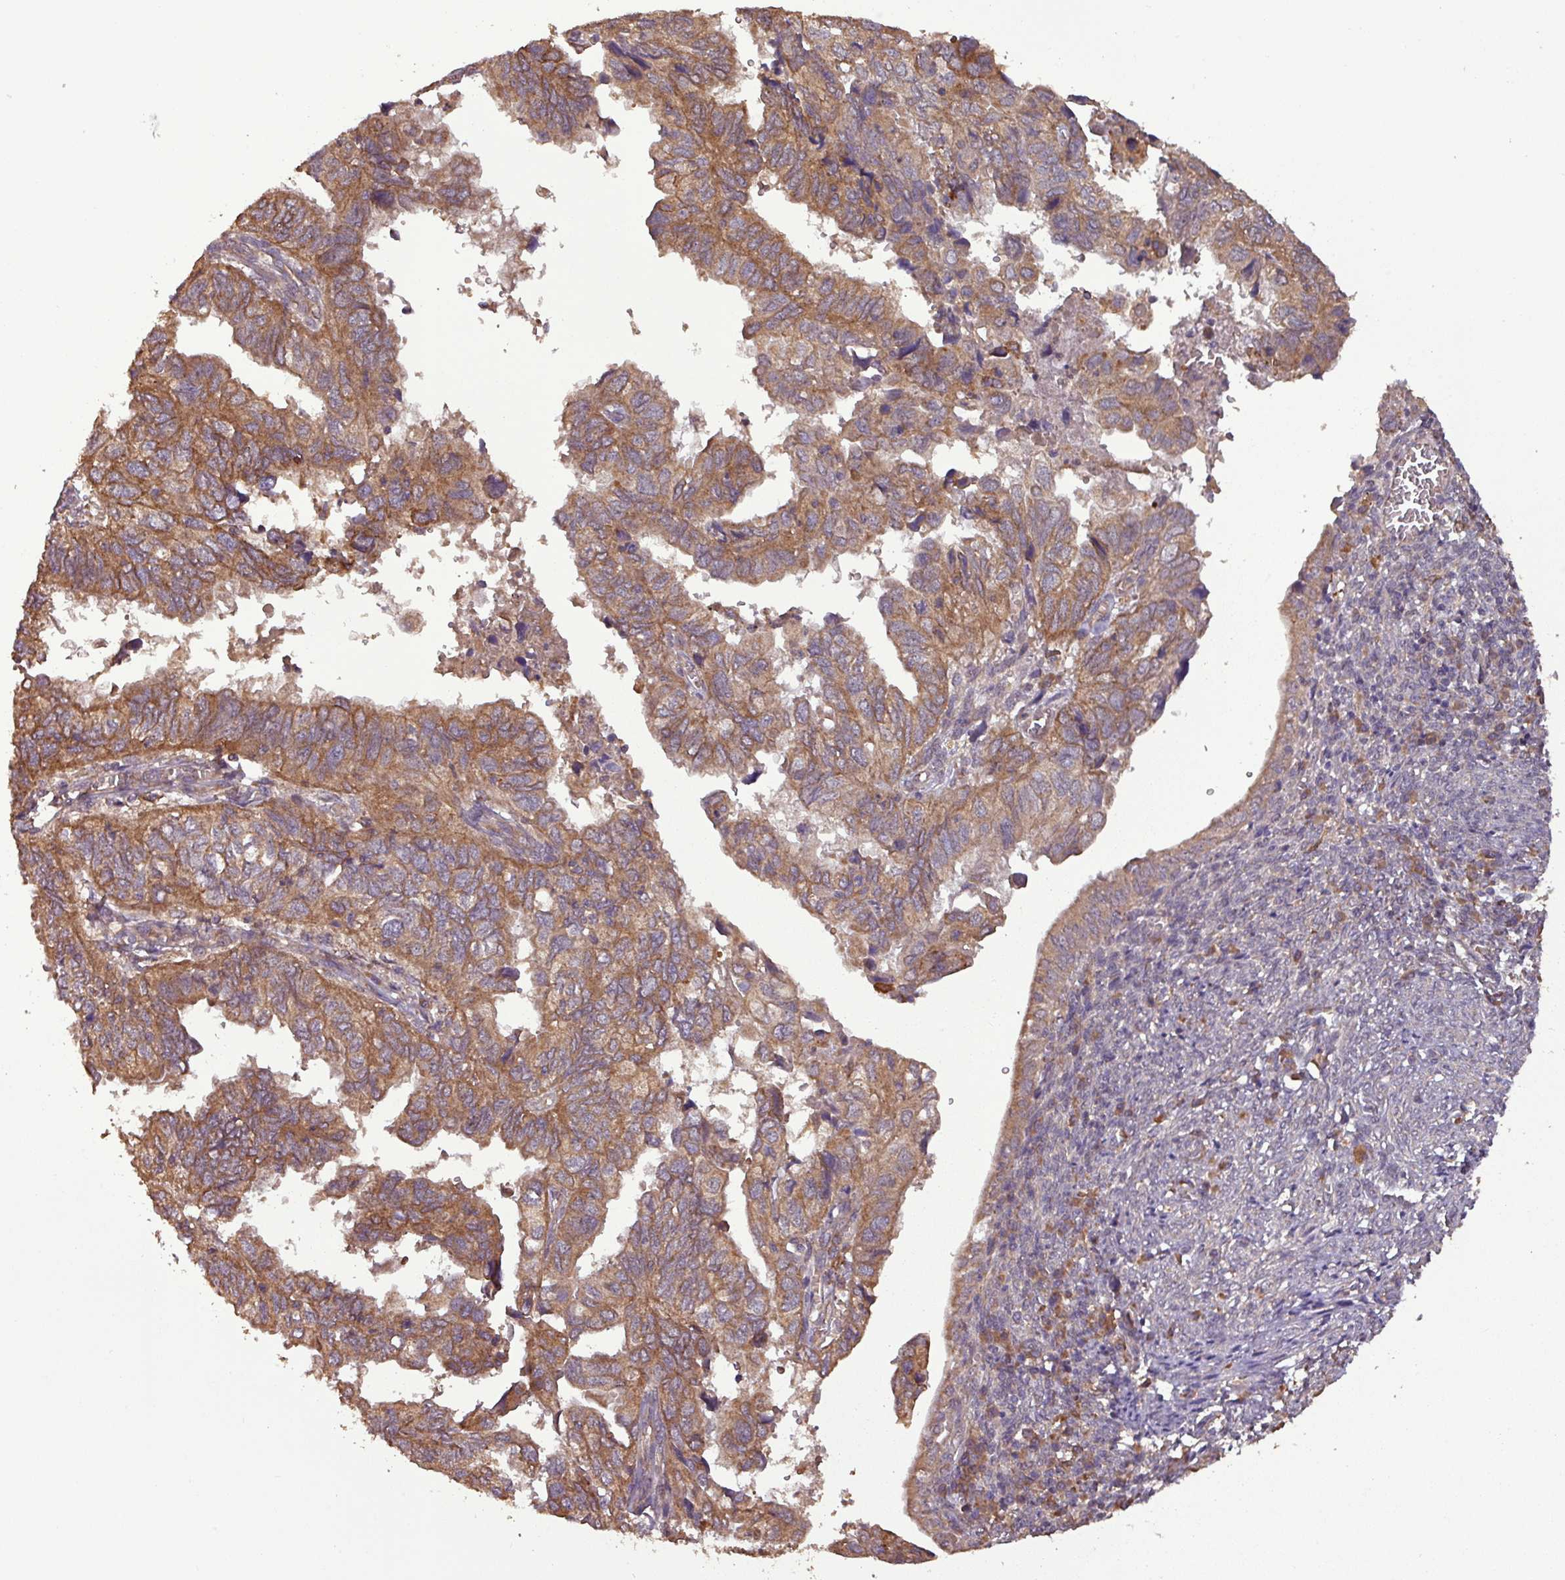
{"staining": {"intensity": "moderate", "quantity": ">75%", "location": "cytoplasmic/membranous"}, "tissue": "endometrial cancer", "cell_type": "Tumor cells", "image_type": "cancer", "snomed": [{"axis": "morphology", "description": "Adenocarcinoma, NOS"}, {"axis": "topography", "description": "Uterus"}], "caption": "Immunohistochemistry image of adenocarcinoma (endometrial) stained for a protein (brown), which exhibits medium levels of moderate cytoplasmic/membranous positivity in about >75% of tumor cells.", "gene": "NT5C3A", "patient": {"sex": "female", "age": 77}}